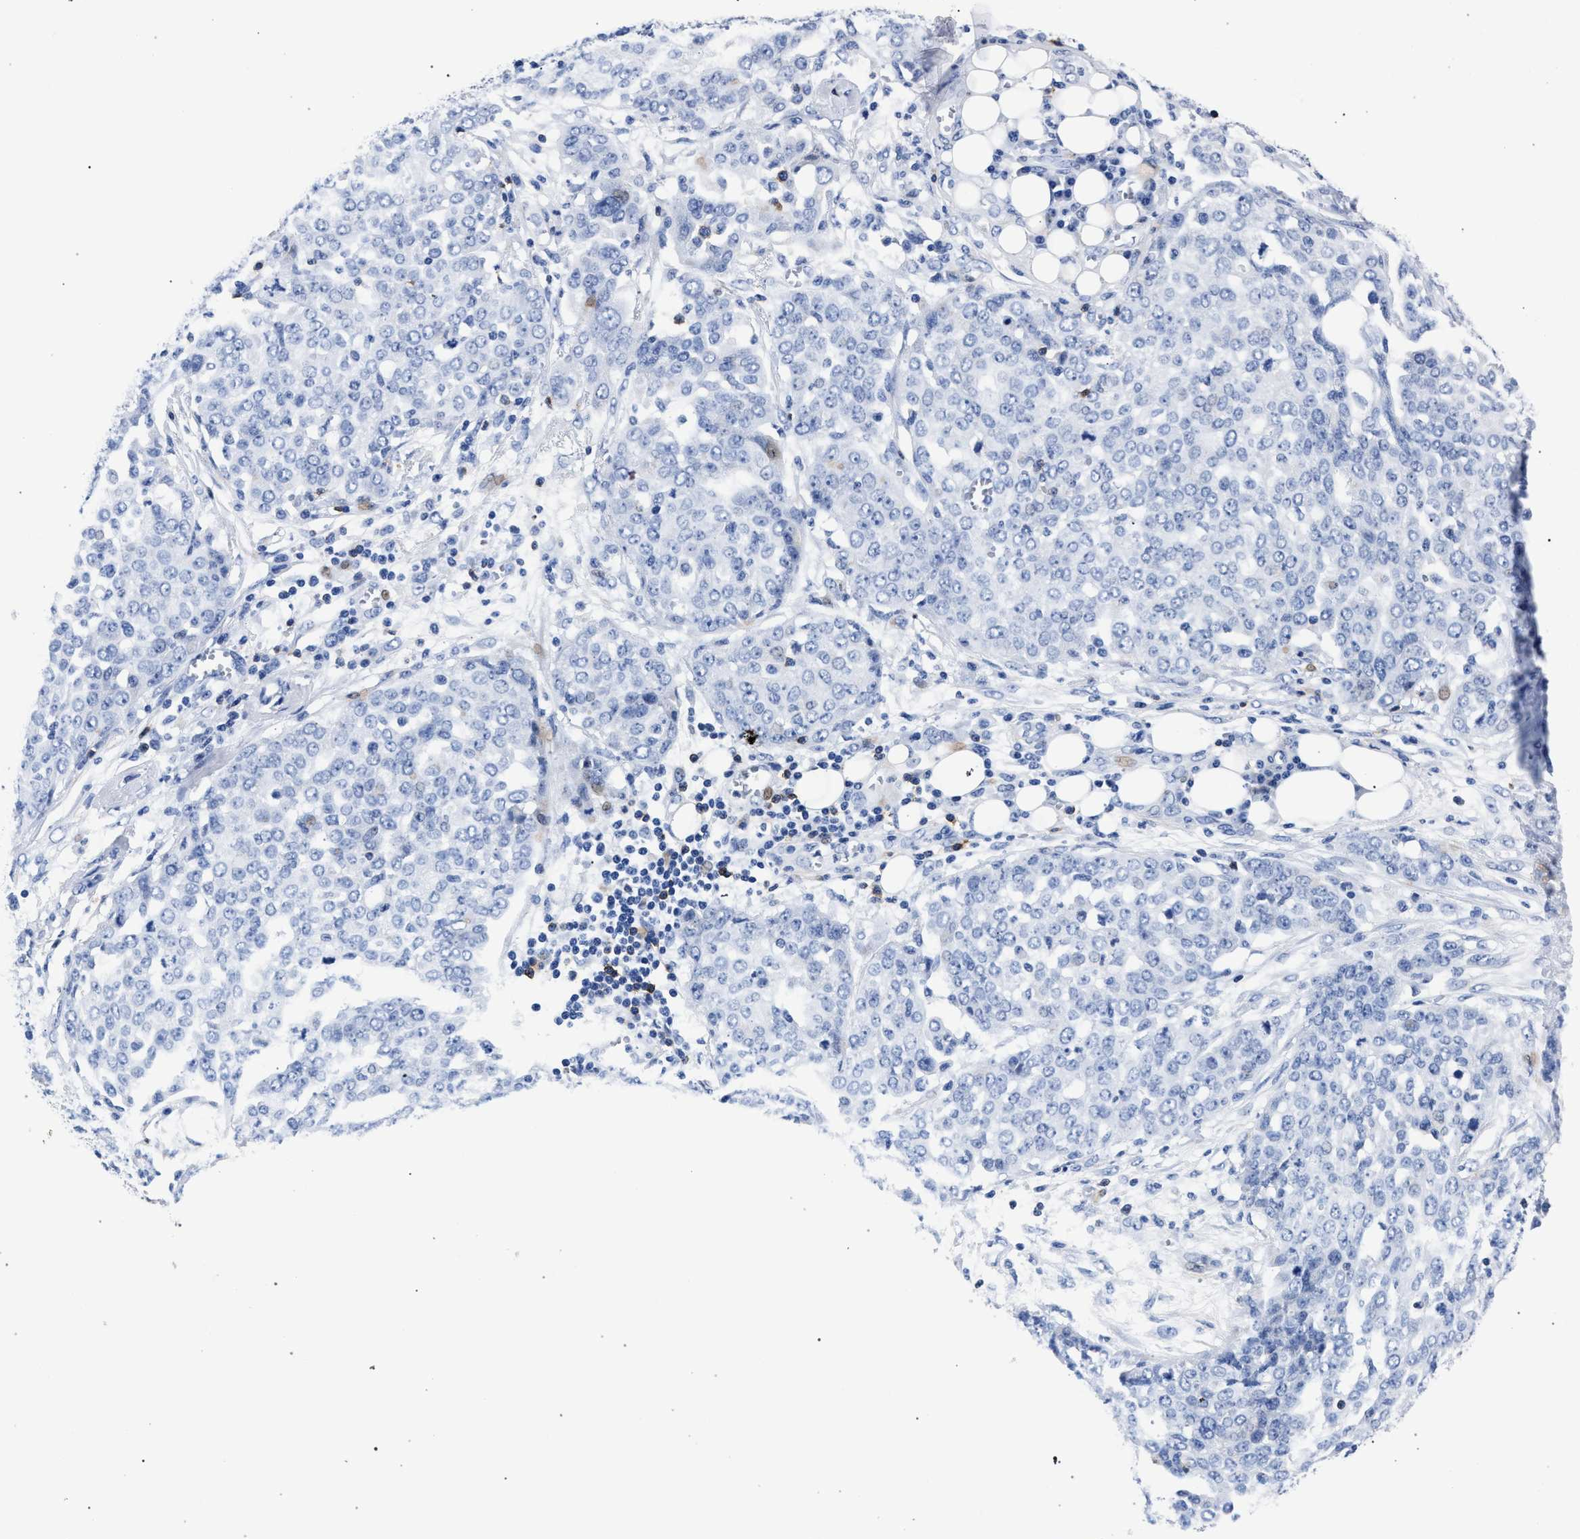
{"staining": {"intensity": "negative", "quantity": "none", "location": "none"}, "tissue": "ovarian cancer", "cell_type": "Tumor cells", "image_type": "cancer", "snomed": [{"axis": "morphology", "description": "Cystadenocarcinoma, serous, NOS"}, {"axis": "topography", "description": "Soft tissue"}, {"axis": "topography", "description": "Ovary"}], "caption": "DAB (3,3'-diaminobenzidine) immunohistochemical staining of ovarian cancer displays no significant expression in tumor cells.", "gene": "KLRK1", "patient": {"sex": "female", "age": 57}}